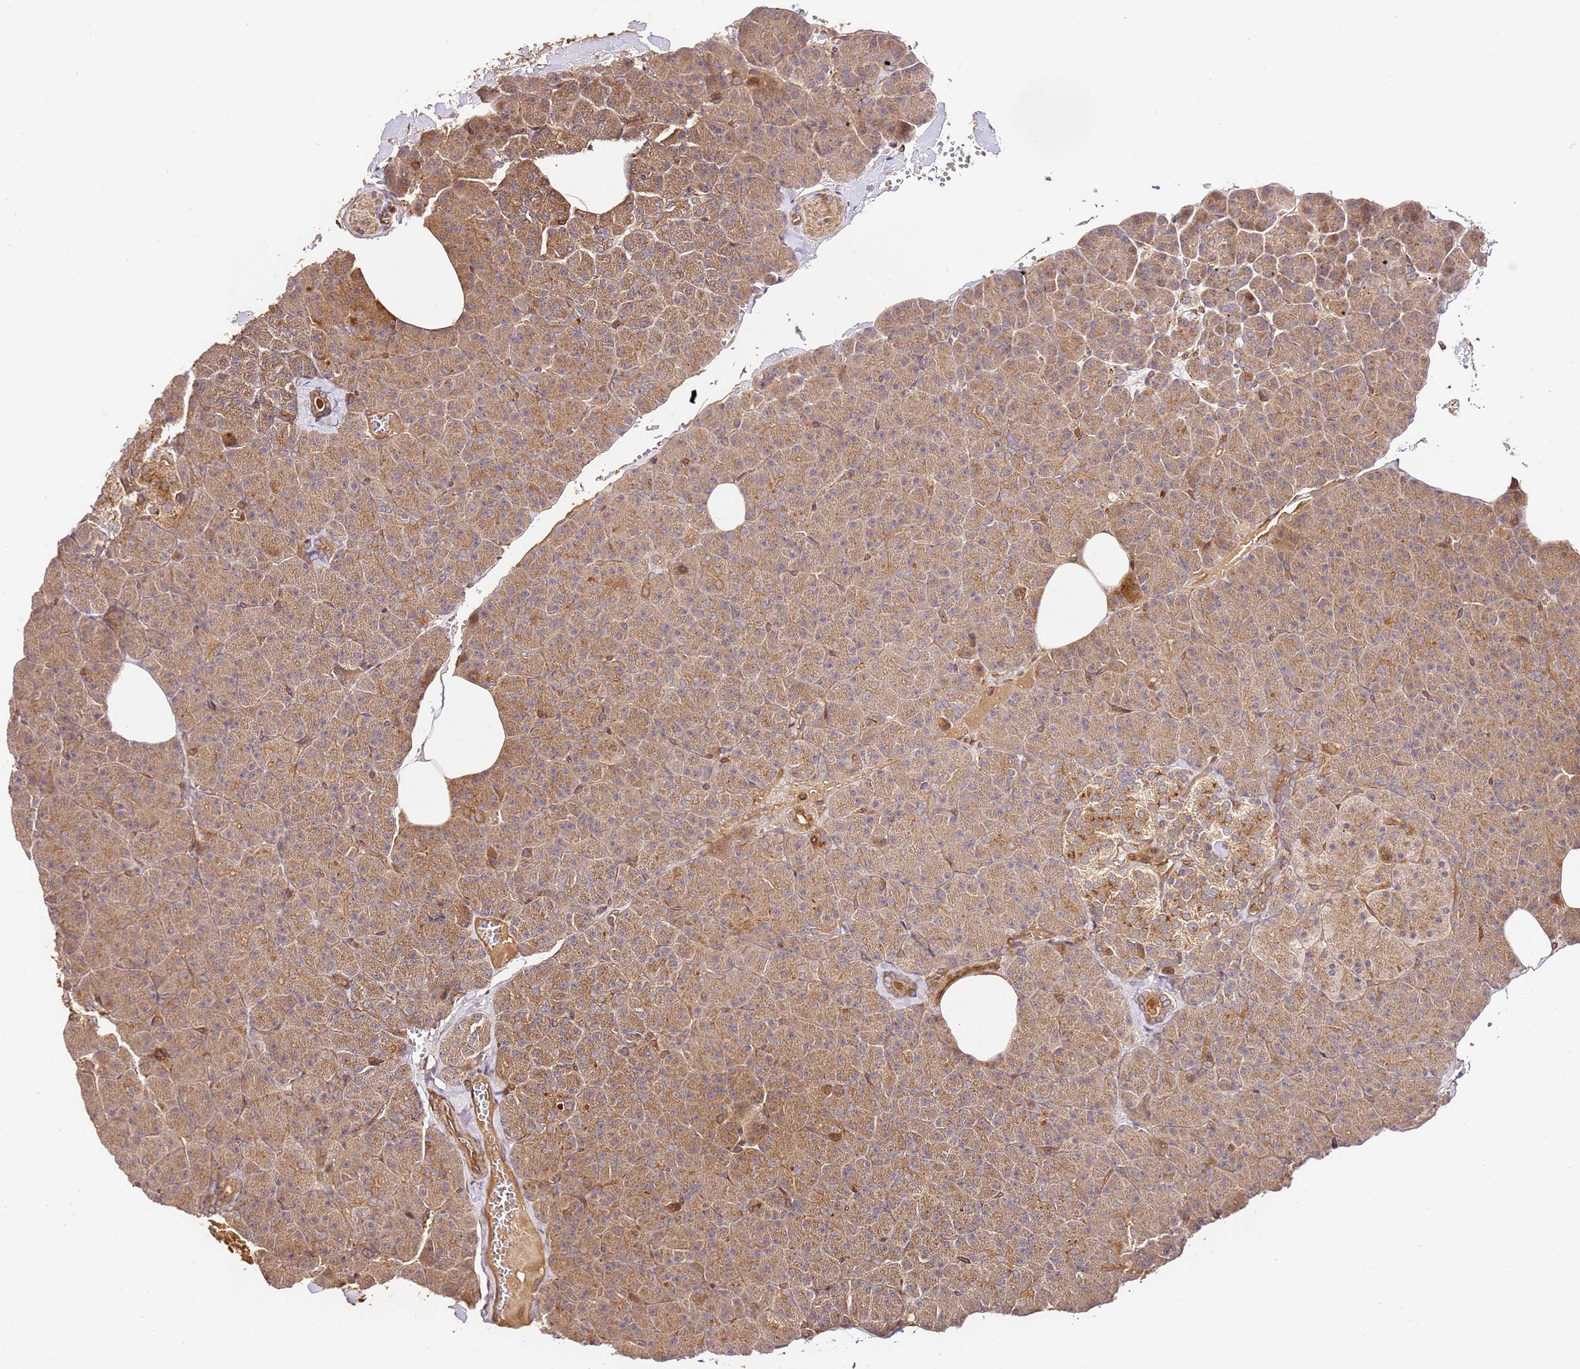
{"staining": {"intensity": "moderate", "quantity": ">75%", "location": "cytoplasmic/membranous"}, "tissue": "pancreas", "cell_type": "Exocrine glandular cells", "image_type": "normal", "snomed": [{"axis": "morphology", "description": "Normal tissue, NOS"}, {"axis": "morphology", "description": "Carcinoid, malignant, NOS"}, {"axis": "topography", "description": "Pancreas"}], "caption": "Protein analysis of benign pancreas reveals moderate cytoplasmic/membranous staining in approximately >75% of exocrine glandular cells.", "gene": "KATNAL2", "patient": {"sex": "female", "age": 35}}